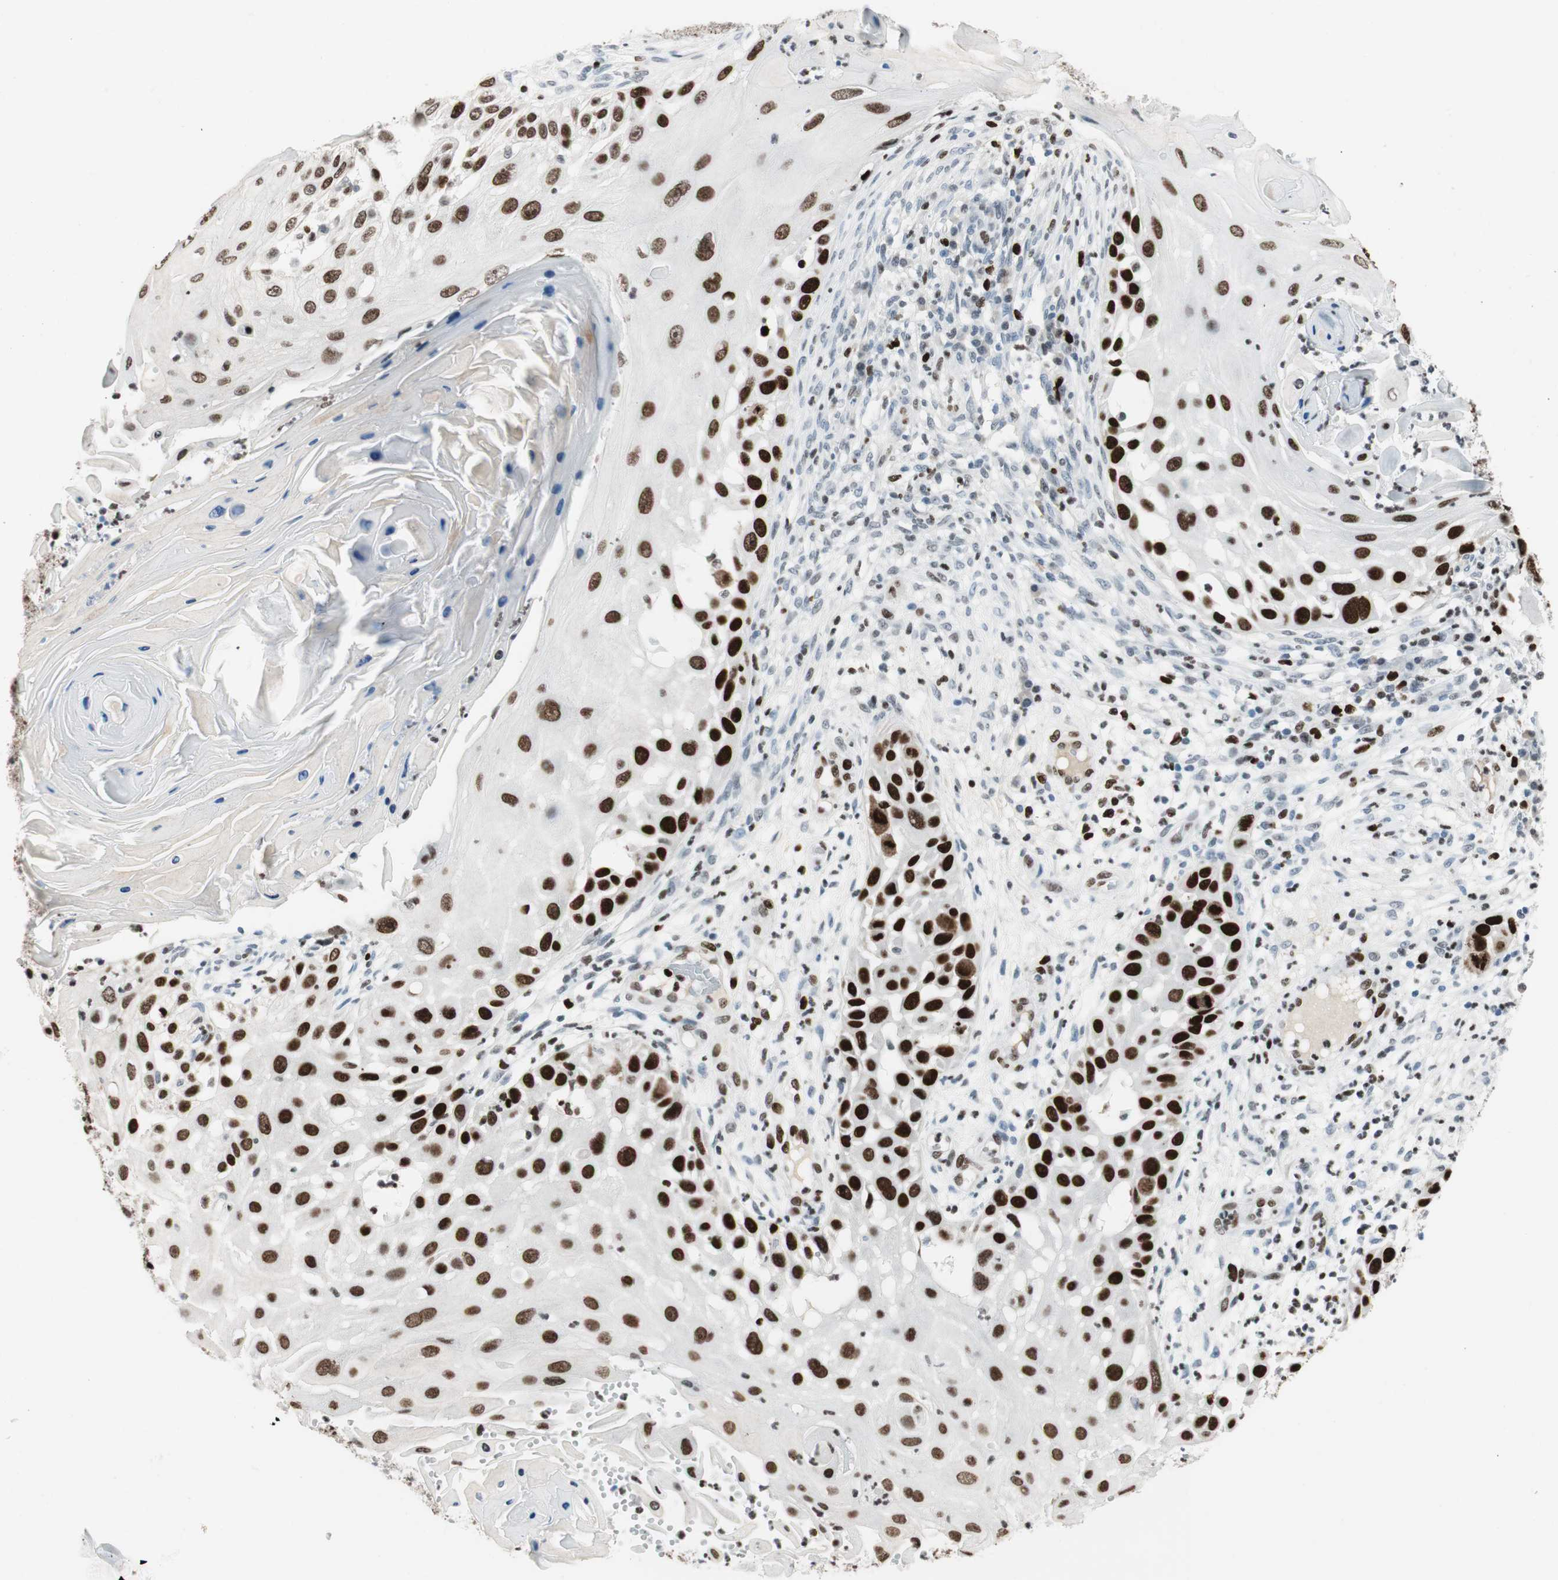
{"staining": {"intensity": "strong", "quantity": ">75%", "location": "nuclear"}, "tissue": "skin cancer", "cell_type": "Tumor cells", "image_type": "cancer", "snomed": [{"axis": "morphology", "description": "Squamous cell carcinoma, NOS"}, {"axis": "topography", "description": "Skin"}], "caption": "DAB immunohistochemical staining of squamous cell carcinoma (skin) shows strong nuclear protein positivity in approximately >75% of tumor cells.", "gene": "EZH2", "patient": {"sex": "female", "age": 44}}